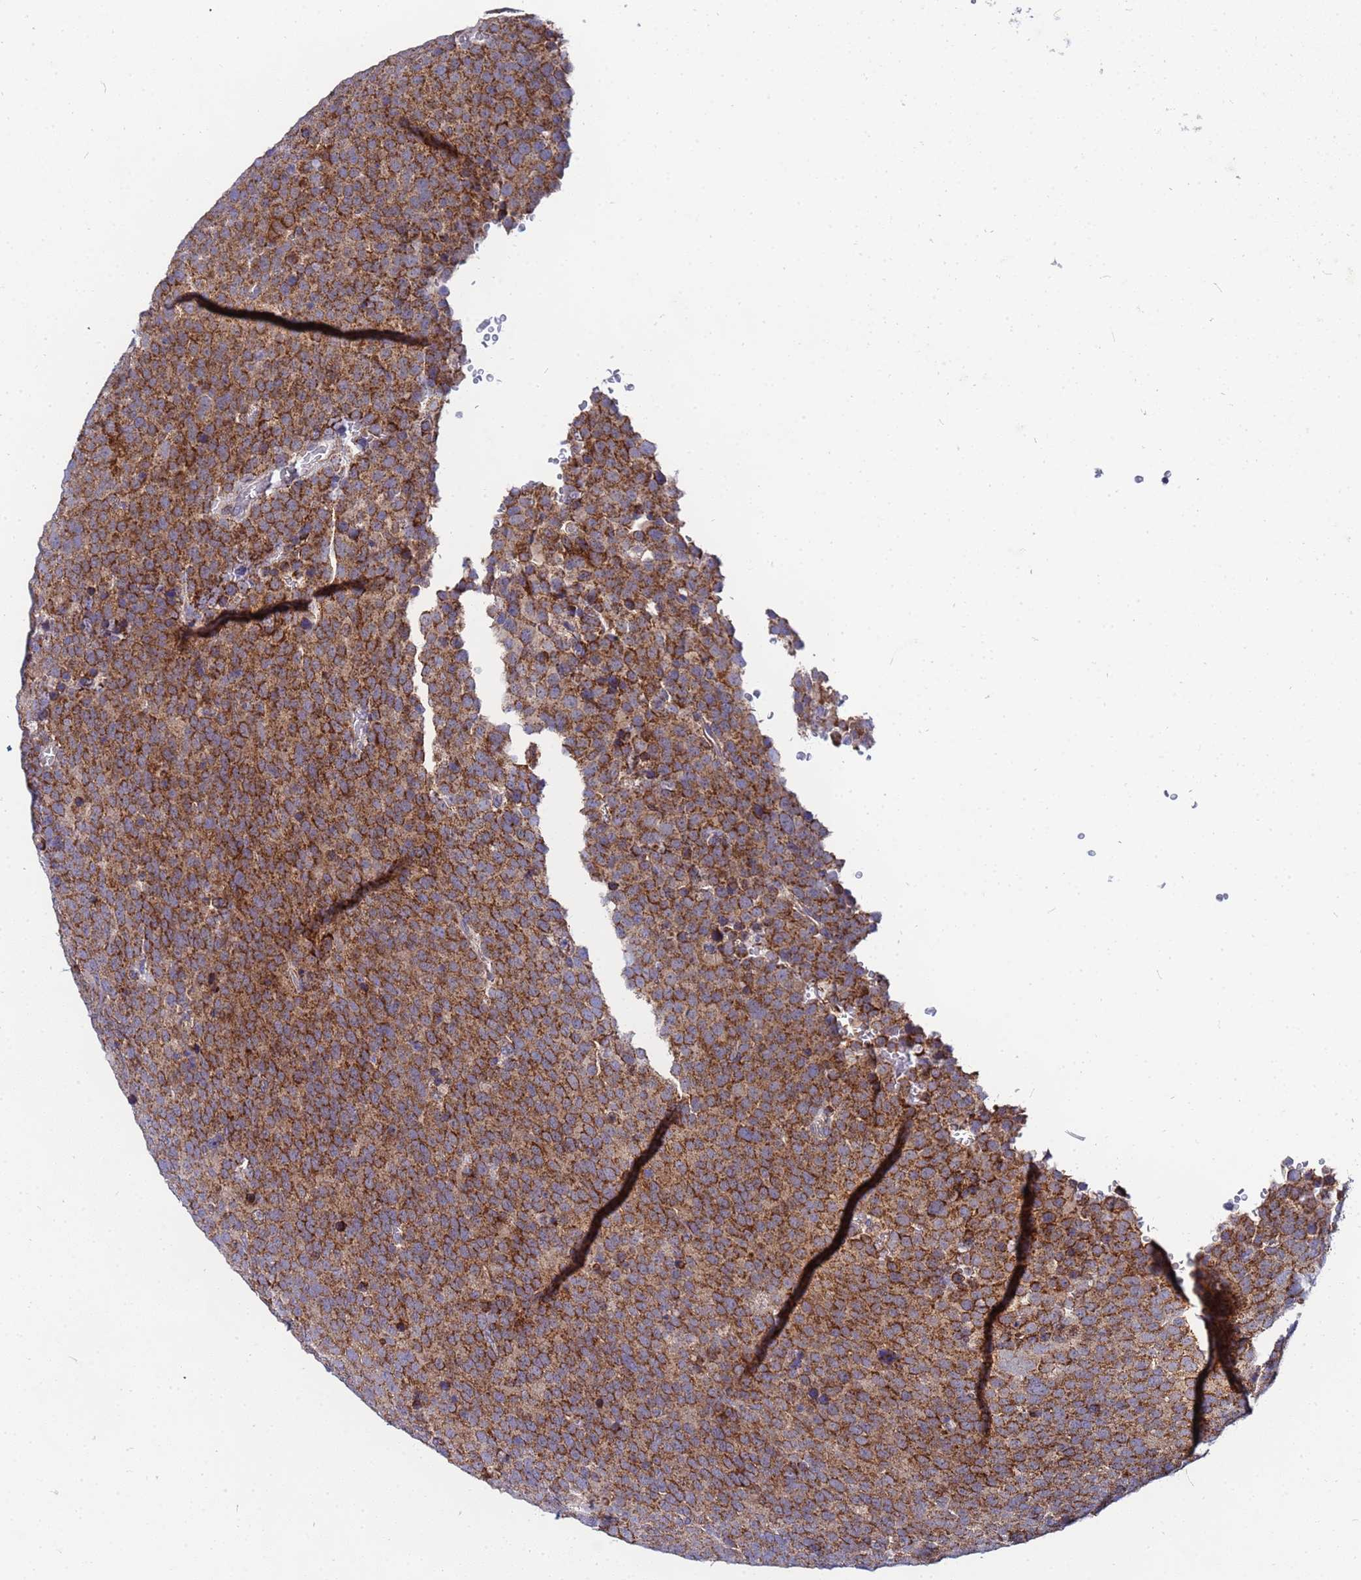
{"staining": {"intensity": "strong", "quantity": ">75%", "location": "cytoplasmic/membranous"}, "tissue": "testis cancer", "cell_type": "Tumor cells", "image_type": "cancer", "snomed": [{"axis": "morphology", "description": "Seminoma, NOS"}, {"axis": "topography", "description": "Testis"}], "caption": "Immunohistochemical staining of testis cancer (seminoma) displays high levels of strong cytoplasmic/membranous protein staining in approximately >75% of tumor cells.", "gene": "FAHD2A", "patient": {"sex": "male", "age": 71}}